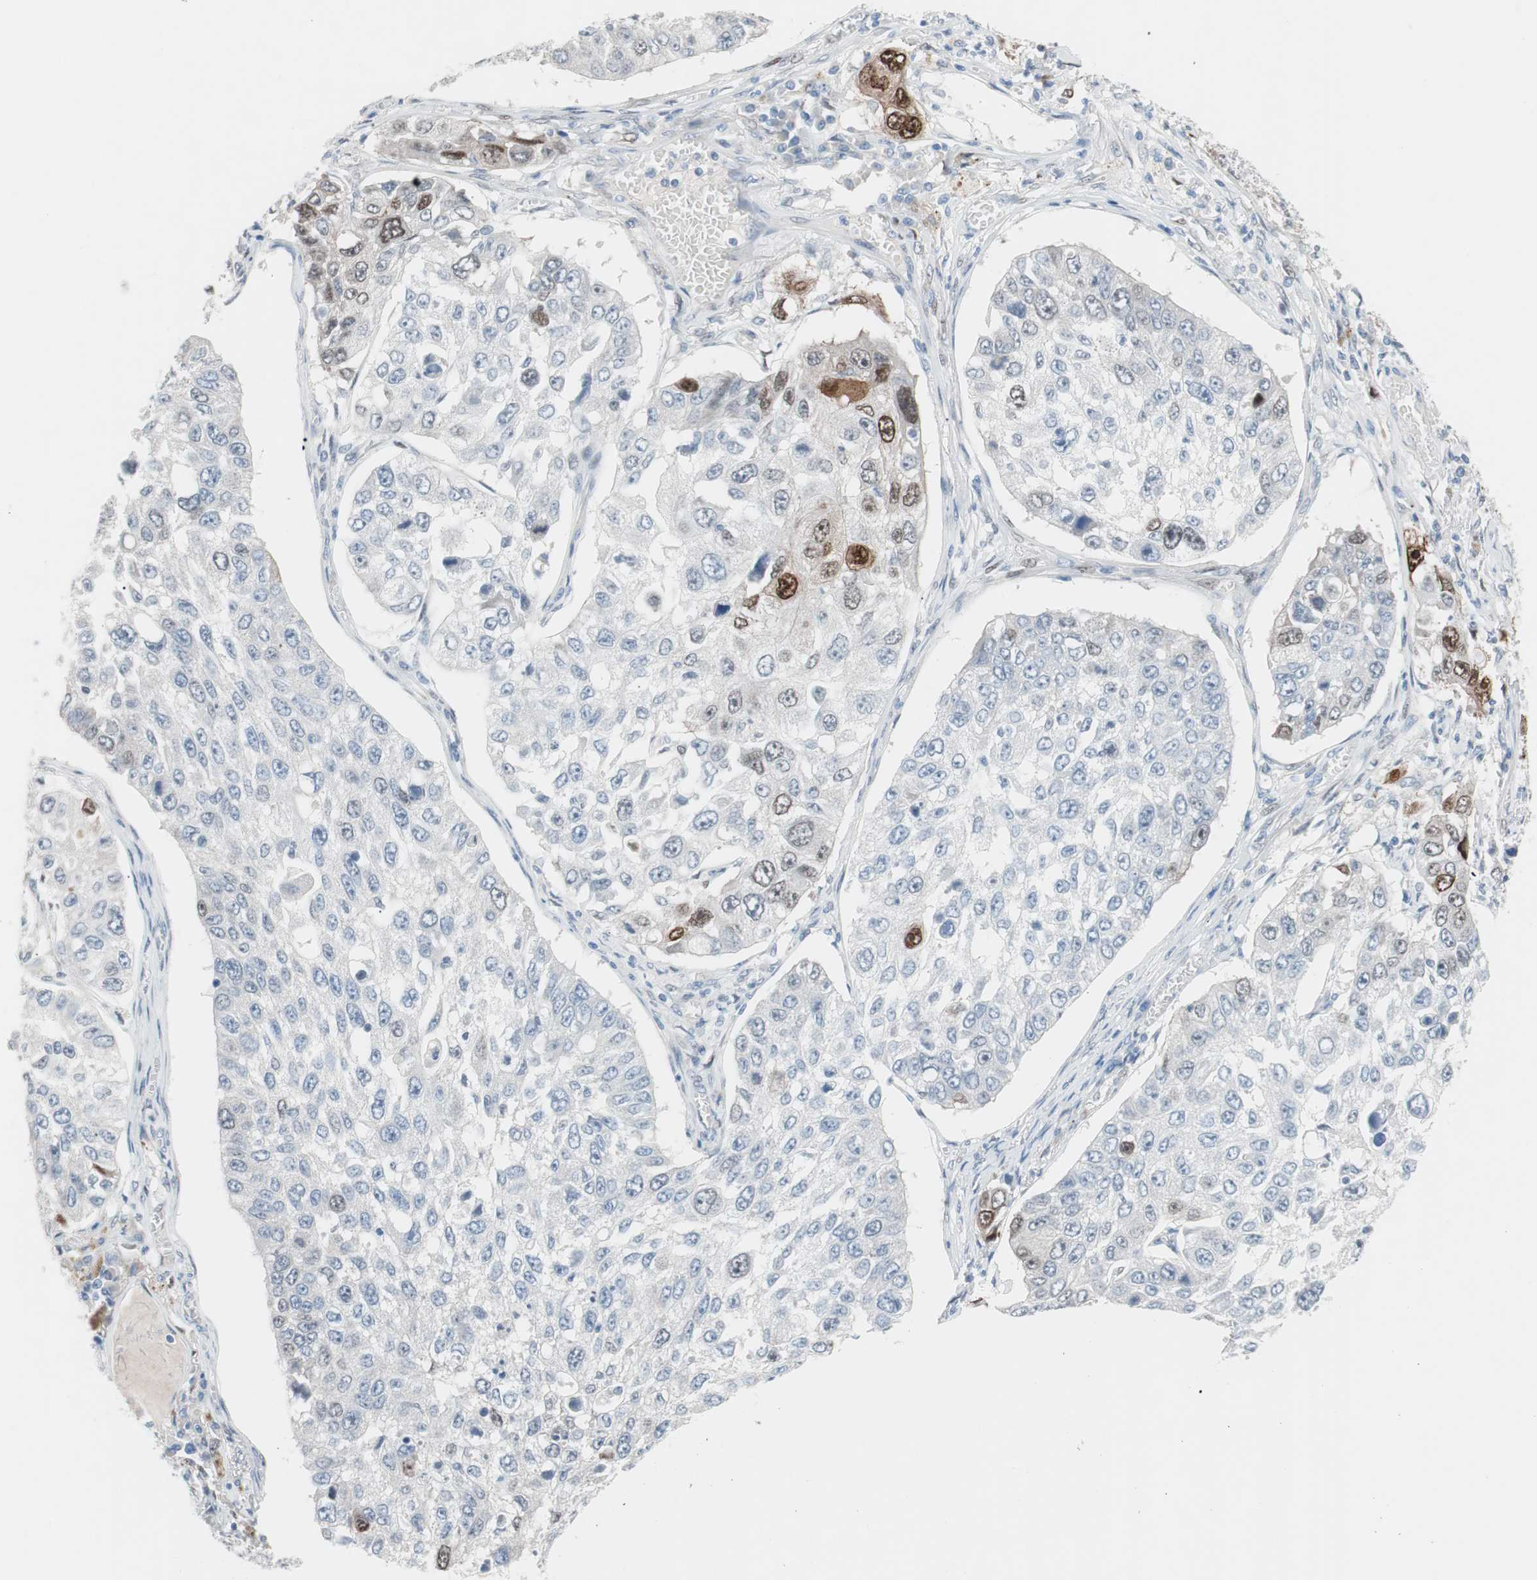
{"staining": {"intensity": "strong", "quantity": "<25%", "location": "nuclear"}, "tissue": "lung cancer", "cell_type": "Tumor cells", "image_type": "cancer", "snomed": [{"axis": "morphology", "description": "Squamous cell carcinoma, NOS"}, {"axis": "topography", "description": "Lung"}], "caption": "Immunohistochemistry of human lung cancer (squamous cell carcinoma) exhibits medium levels of strong nuclear staining in approximately <25% of tumor cells.", "gene": "FOSL1", "patient": {"sex": "male", "age": 71}}